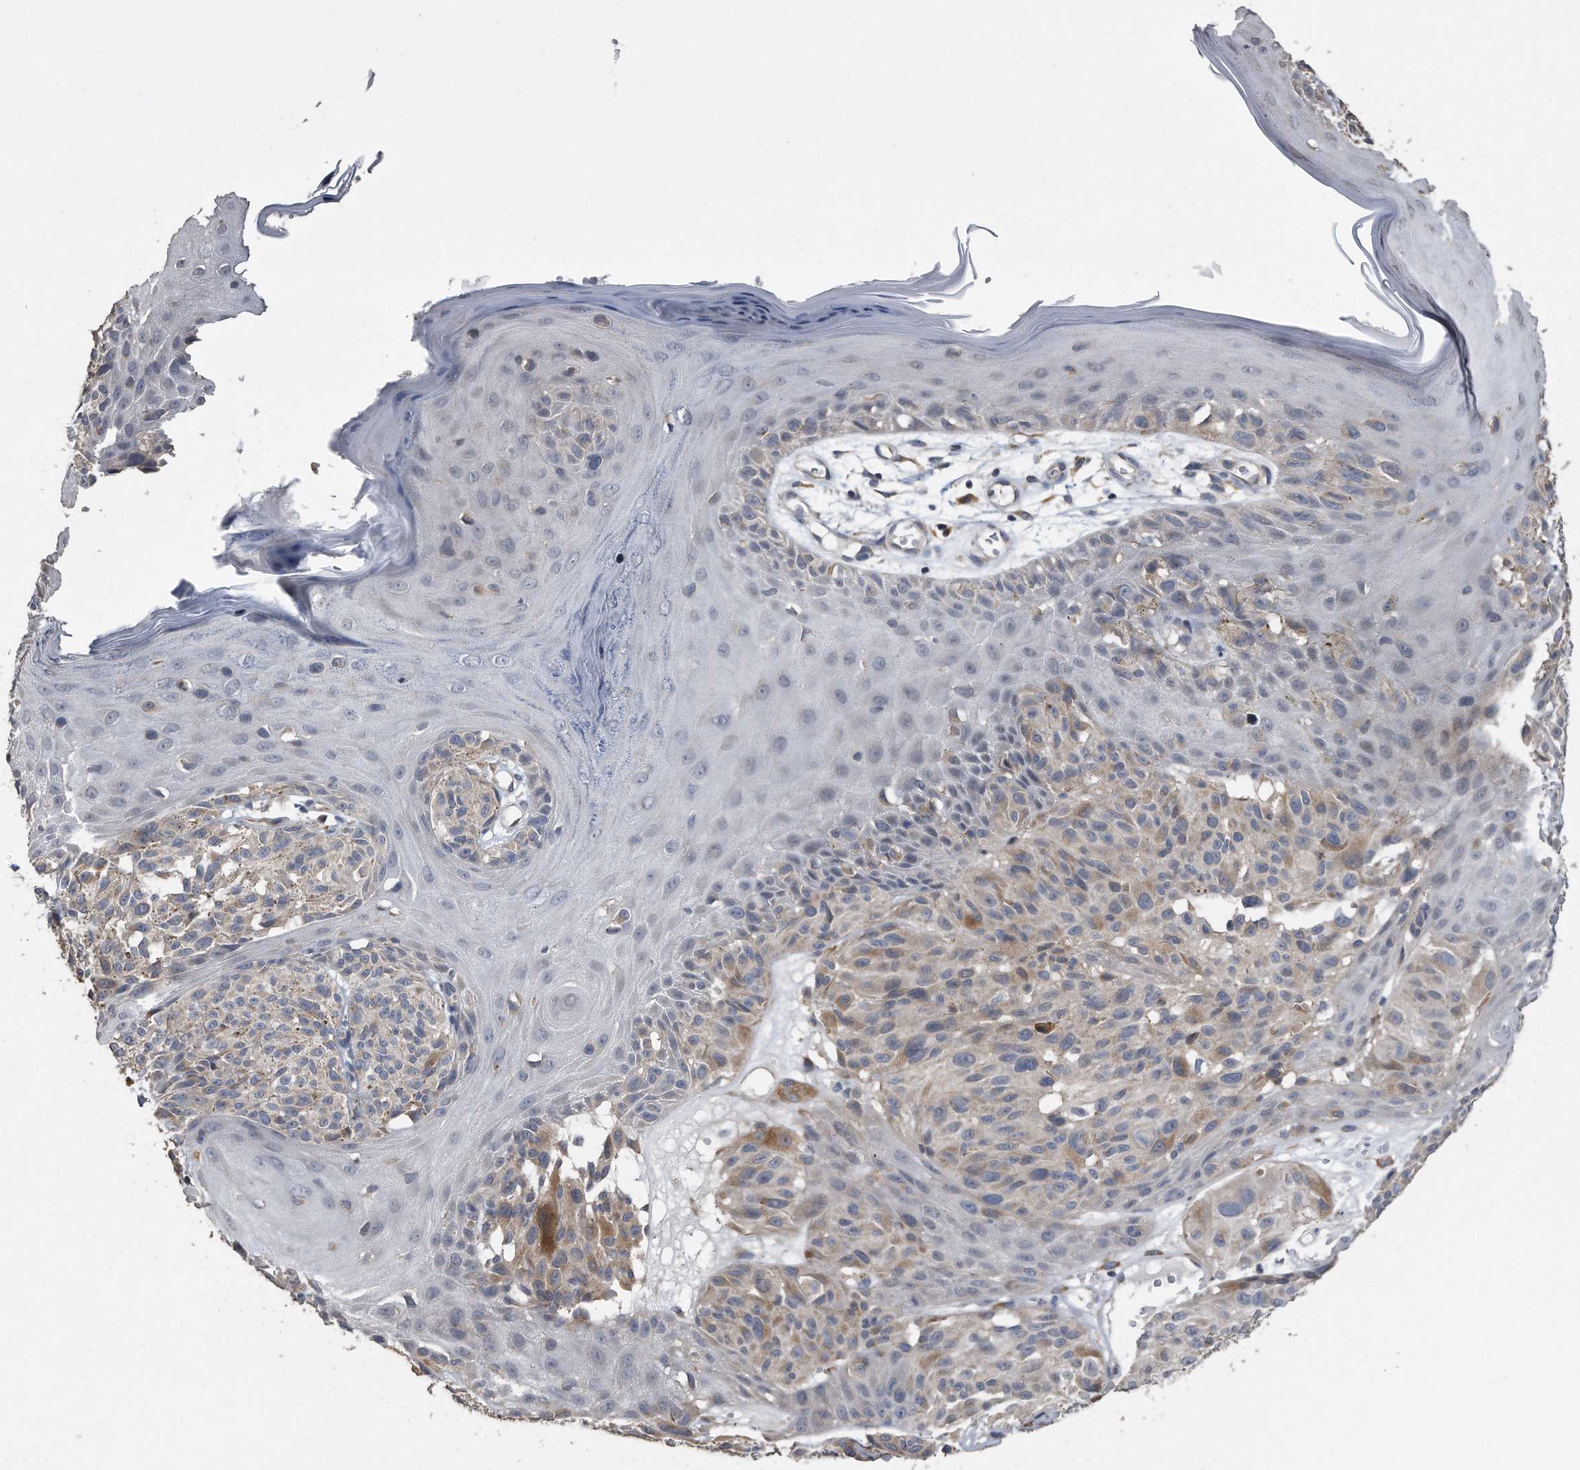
{"staining": {"intensity": "weak", "quantity": "<25%", "location": "cytoplasmic/membranous"}, "tissue": "melanoma", "cell_type": "Tumor cells", "image_type": "cancer", "snomed": [{"axis": "morphology", "description": "Malignant melanoma, NOS"}, {"axis": "topography", "description": "Skin"}], "caption": "Immunohistochemistry (IHC) micrograph of human malignant melanoma stained for a protein (brown), which demonstrates no expression in tumor cells.", "gene": "PCLO", "patient": {"sex": "male", "age": 83}}